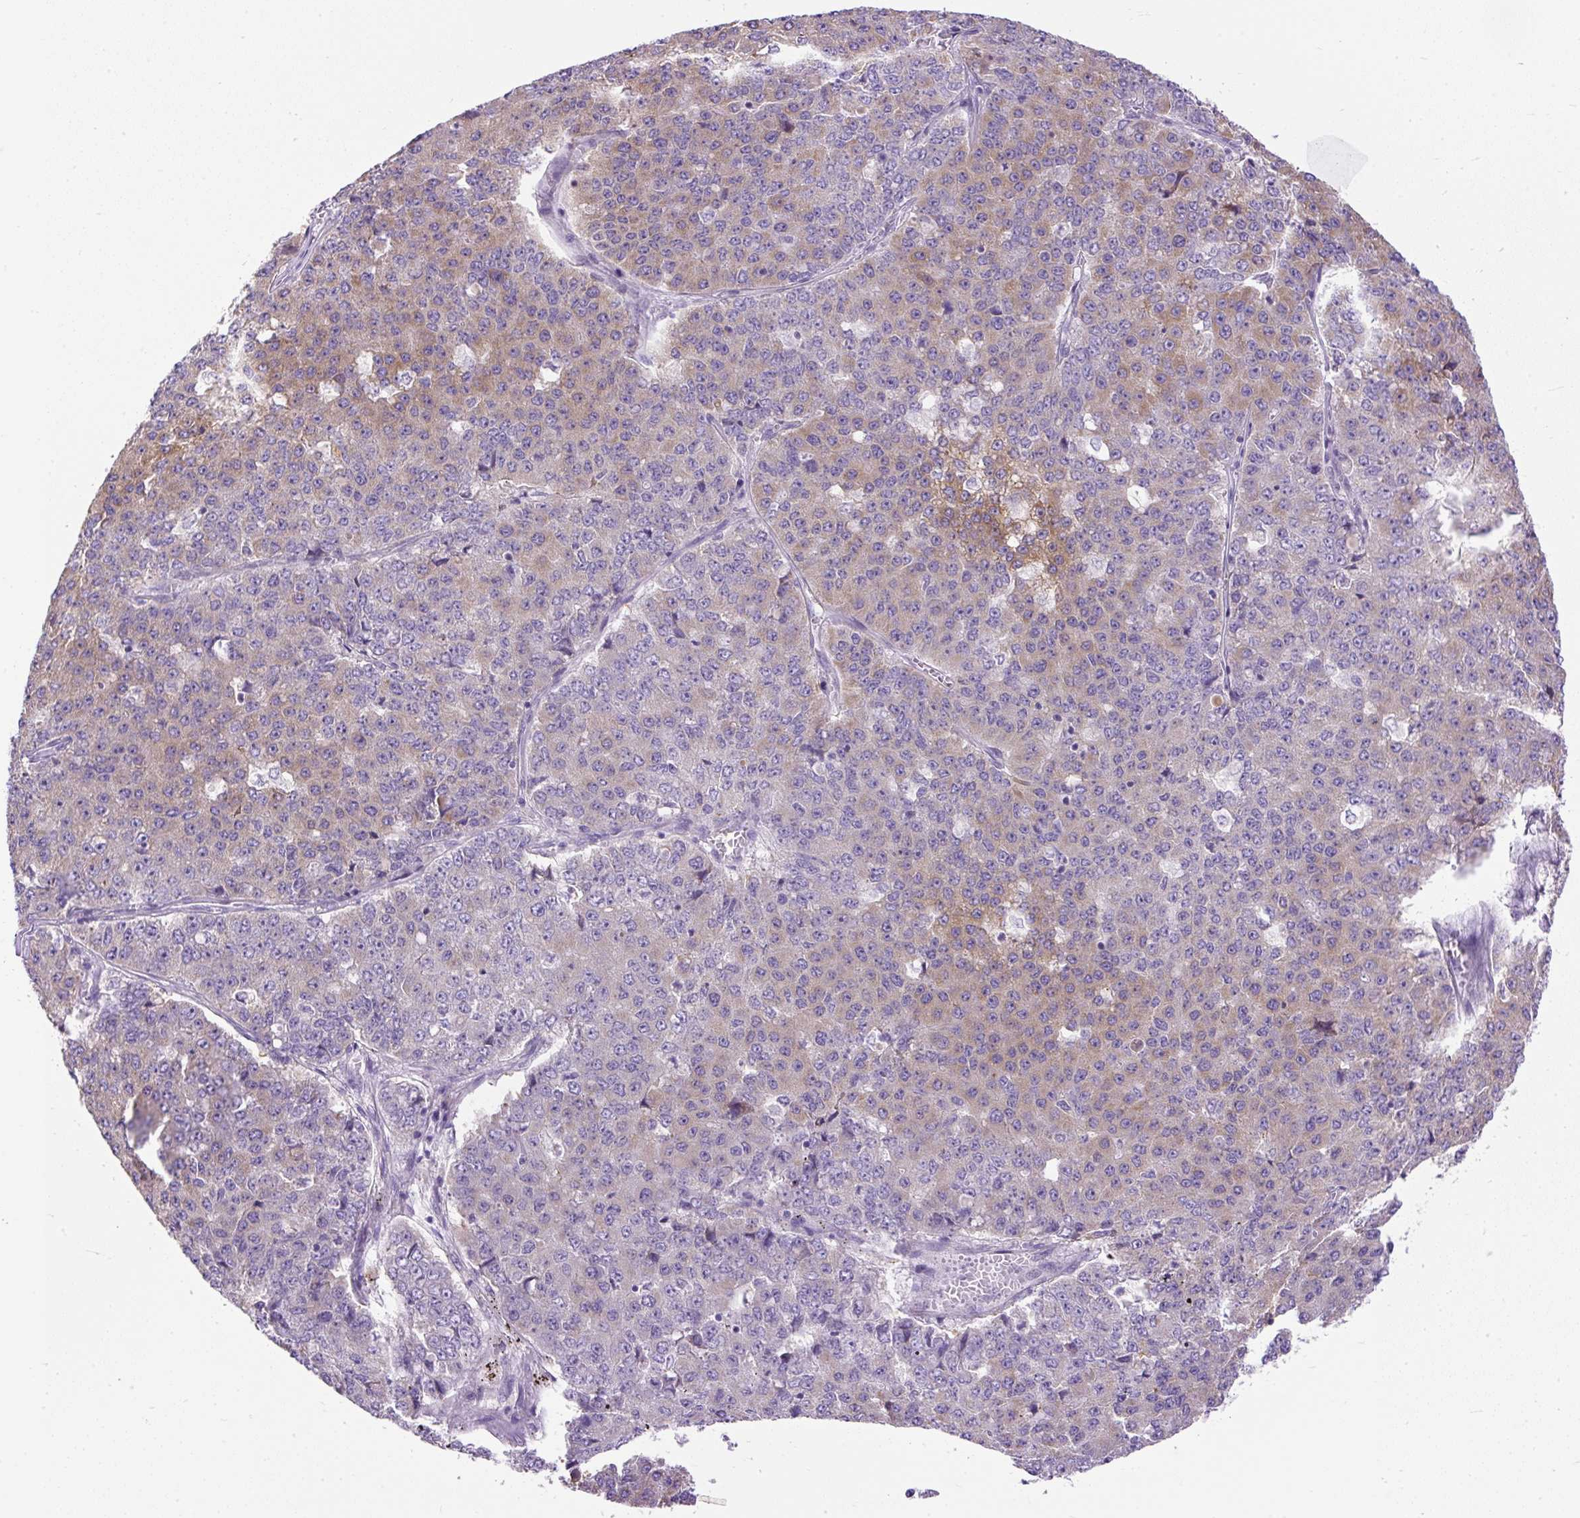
{"staining": {"intensity": "weak", "quantity": "25%-75%", "location": "cytoplasmic/membranous"}, "tissue": "pancreatic cancer", "cell_type": "Tumor cells", "image_type": "cancer", "snomed": [{"axis": "morphology", "description": "Adenocarcinoma, NOS"}, {"axis": "topography", "description": "Pancreas"}], "caption": "About 25%-75% of tumor cells in human pancreatic adenocarcinoma show weak cytoplasmic/membranous protein positivity as visualized by brown immunohistochemical staining.", "gene": "SYBU", "patient": {"sex": "male", "age": 50}}